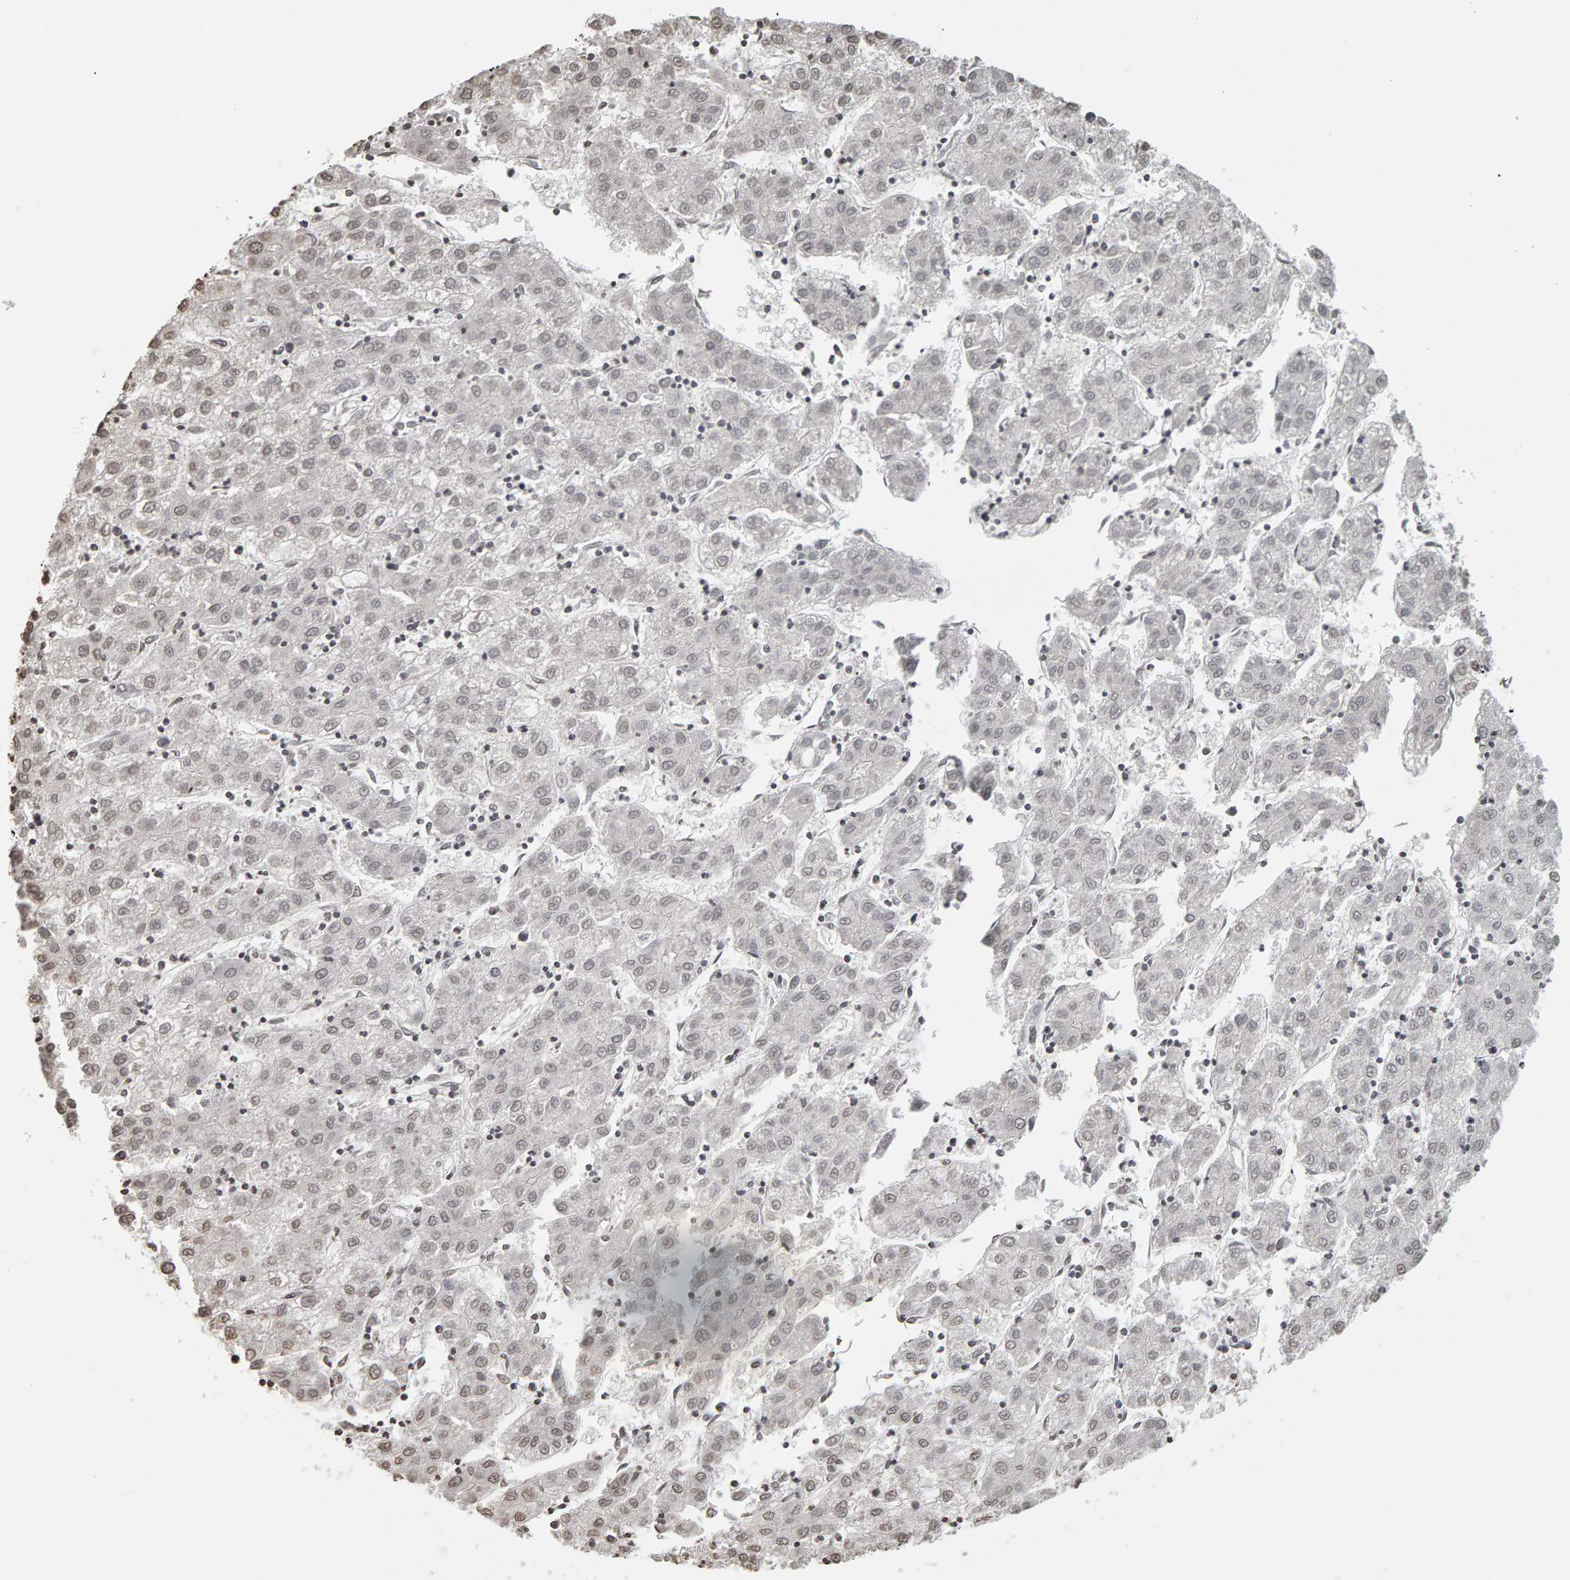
{"staining": {"intensity": "weak", "quantity": "25%-75%", "location": "nuclear"}, "tissue": "liver cancer", "cell_type": "Tumor cells", "image_type": "cancer", "snomed": [{"axis": "morphology", "description": "Carcinoma, Hepatocellular, NOS"}, {"axis": "topography", "description": "Liver"}], "caption": "Human liver cancer stained with a protein marker exhibits weak staining in tumor cells.", "gene": "AFF4", "patient": {"sex": "male", "age": 72}}